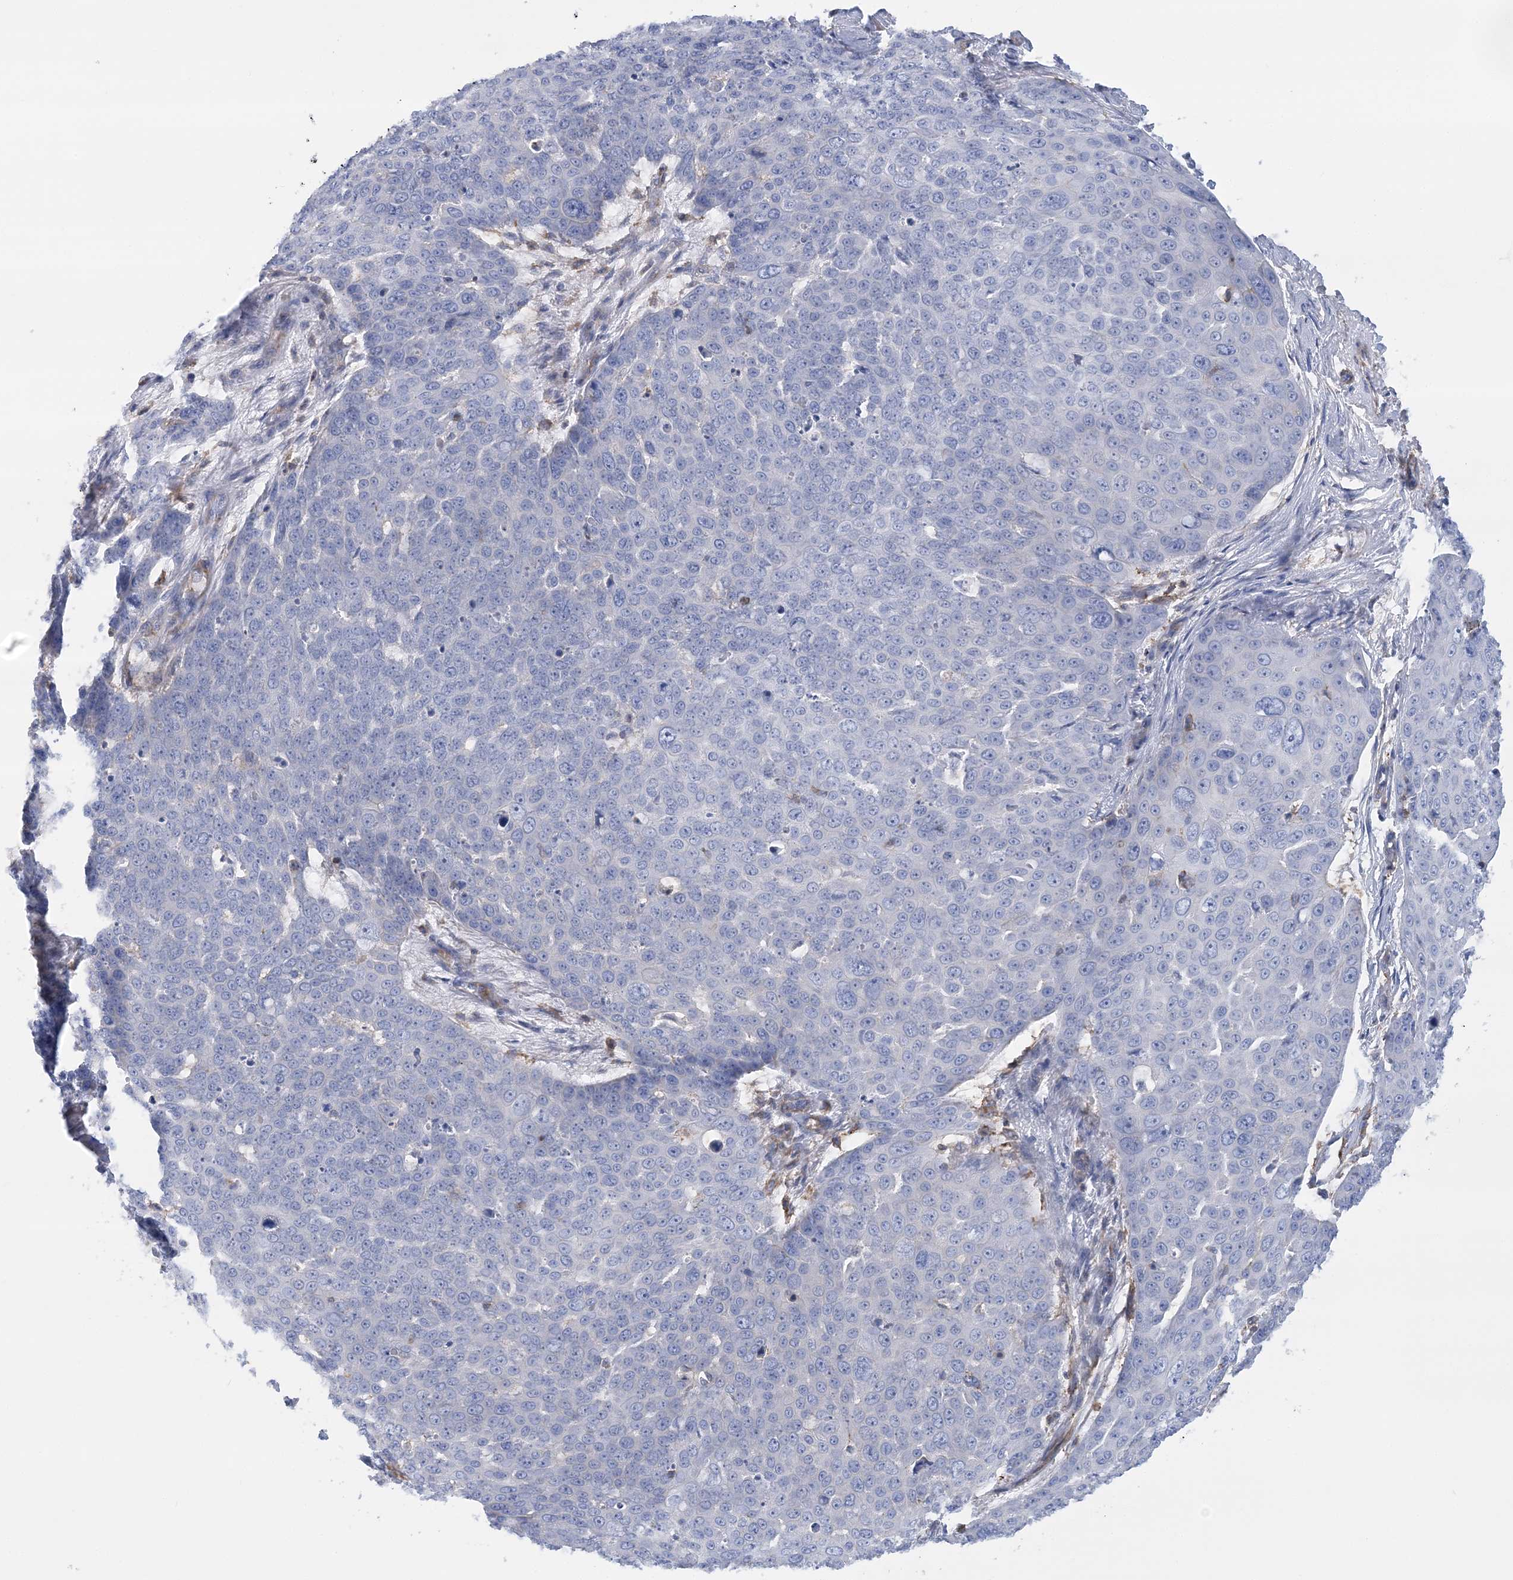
{"staining": {"intensity": "negative", "quantity": "none", "location": "none"}, "tissue": "skin cancer", "cell_type": "Tumor cells", "image_type": "cancer", "snomed": [{"axis": "morphology", "description": "Squamous cell carcinoma, NOS"}, {"axis": "topography", "description": "Skin"}], "caption": "A photomicrograph of human skin squamous cell carcinoma is negative for staining in tumor cells. (DAB (3,3'-diaminobenzidine) immunohistochemistry (IHC) visualized using brightfield microscopy, high magnification).", "gene": "C11orf21", "patient": {"sex": "male", "age": 71}}